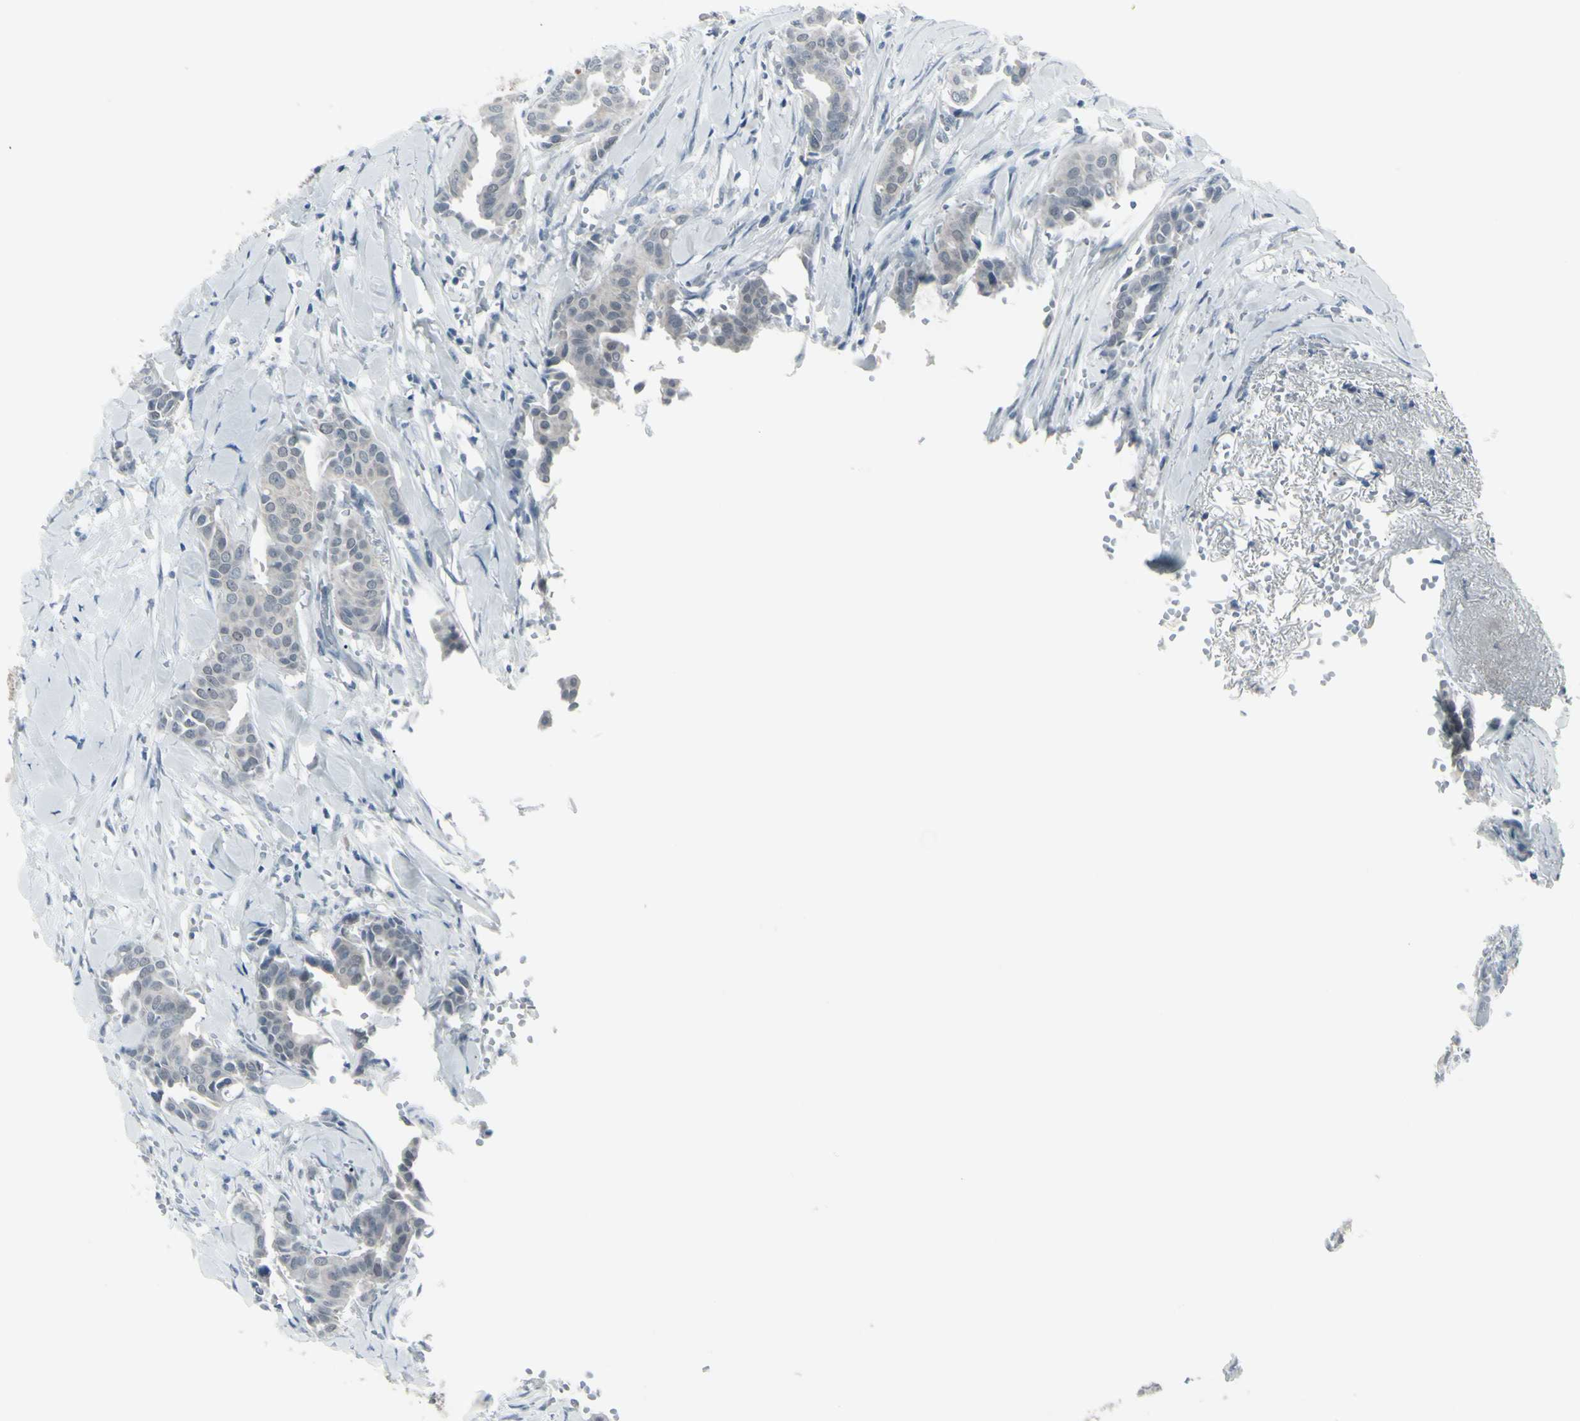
{"staining": {"intensity": "negative", "quantity": "none", "location": "none"}, "tissue": "head and neck cancer", "cell_type": "Tumor cells", "image_type": "cancer", "snomed": [{"axis": "morphology", "description": "Adenocarcinoma, NOS"}, {"axis": "topography", "description": "Salivary gland"}, {"axis": "topography", "description": "Head-Neck"}], "caption": "Immunohistochemistry of head and neck cancer reveals no staining in tumor cells.", "gene": "RAB3A", "patient": {"sex": "female", "age": 59}}